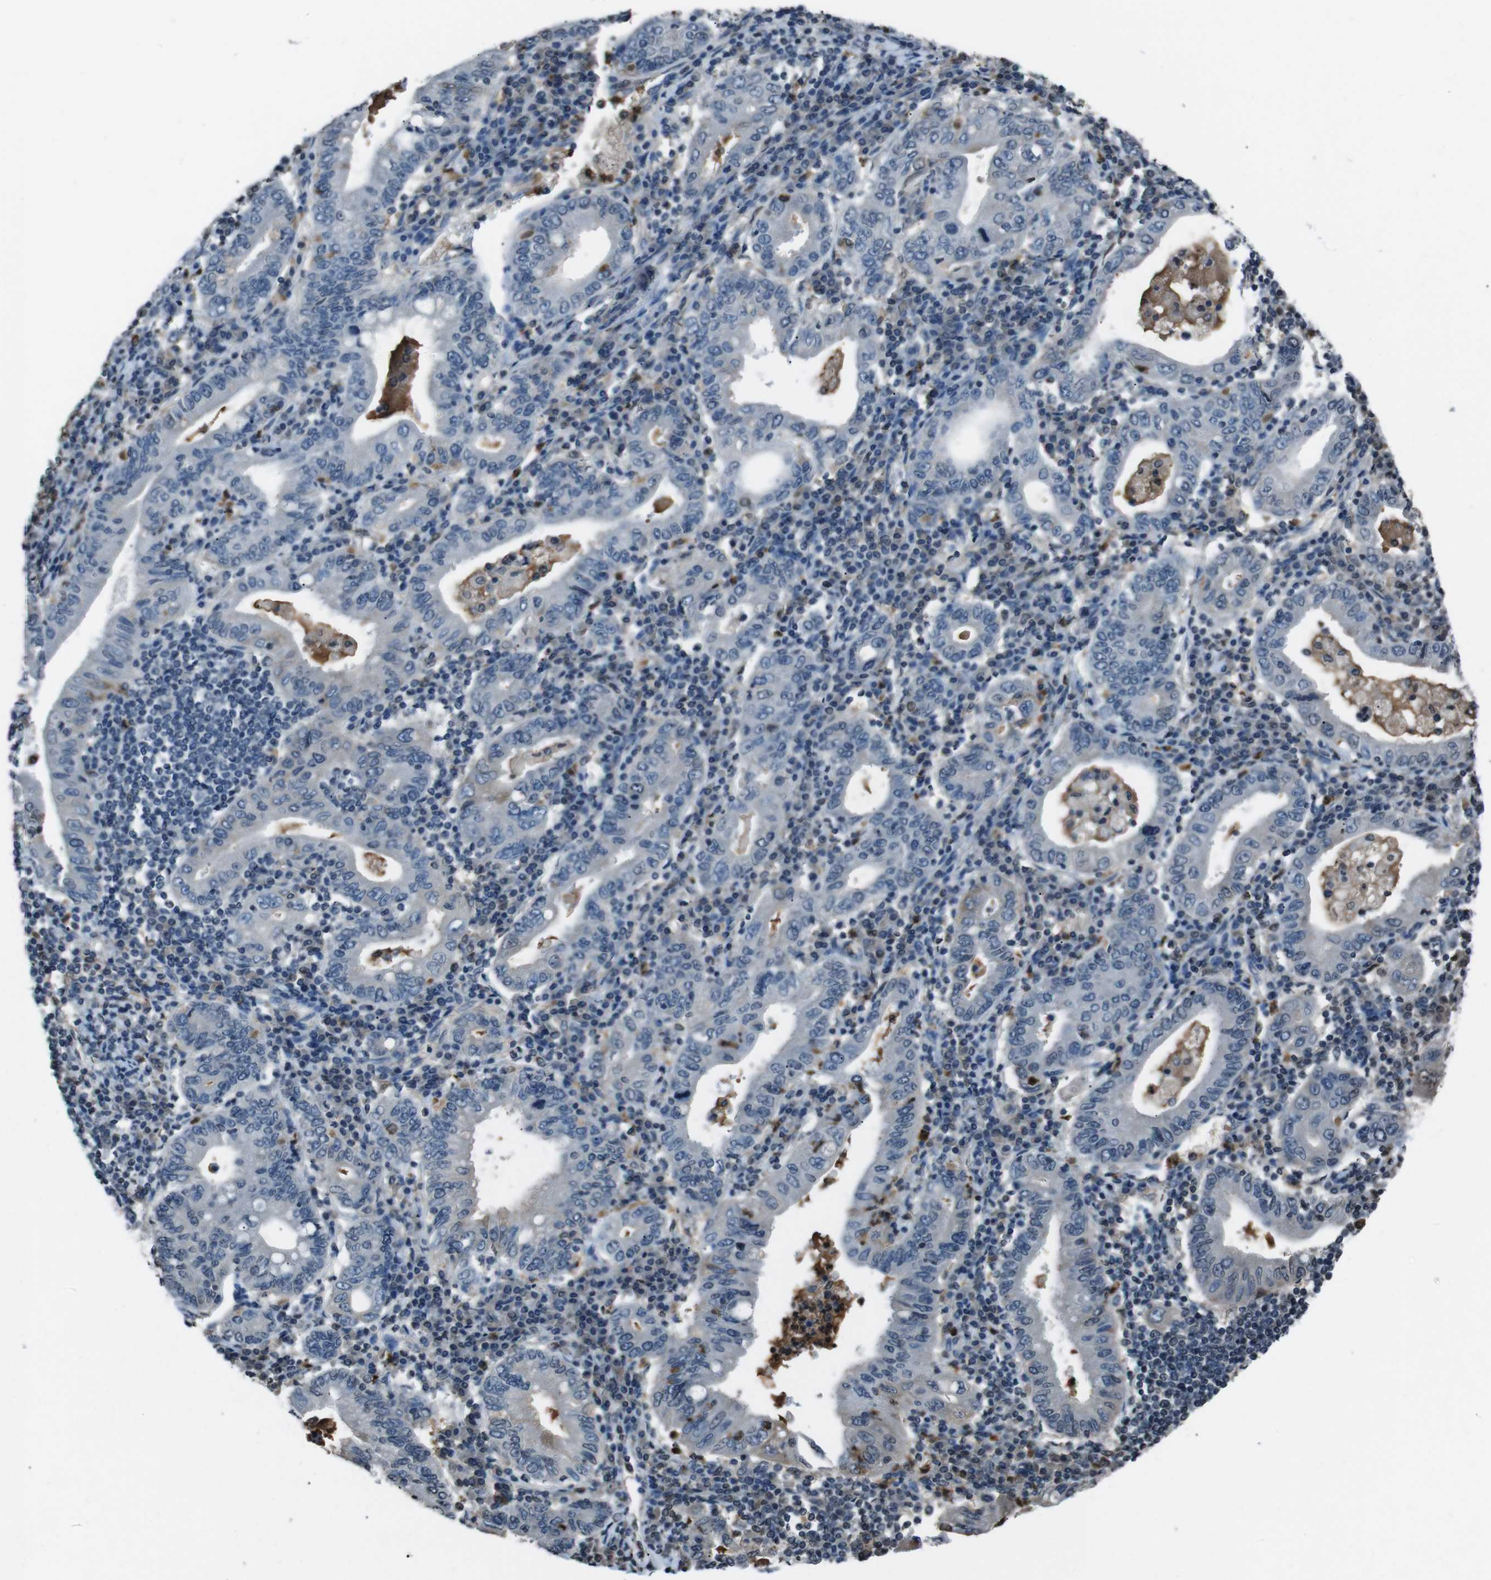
{"staining": {"intensity": "negative", "quantity": "none", "location": "none"}, "tissue": "stomach cancer", "cell_type": "Tumor cells", "image_type": "cancer", "snomed": [{"axis": "morphology", "description": "Normal tissue, NOS"}, {"axis": "morphology", "description": "Adenocarcinoma, NOS"}, {"axis": "topography", "description": "Esophagus"}, {"axis": "topography", "description": "Stomach, upper"}, {"axis": "topography", "description": "Peripheral nerve tissue"}], "caption": "Immunohistochemistry (IHC) micrograph of neoplastic tissue: stomach cancer stained with DAB (3,3'-diaminobenzidine) reveals no significant protein positivity in tumor cells.", "gene": "UGT1A6", "patient": {"sex": "male", "age": 62}}